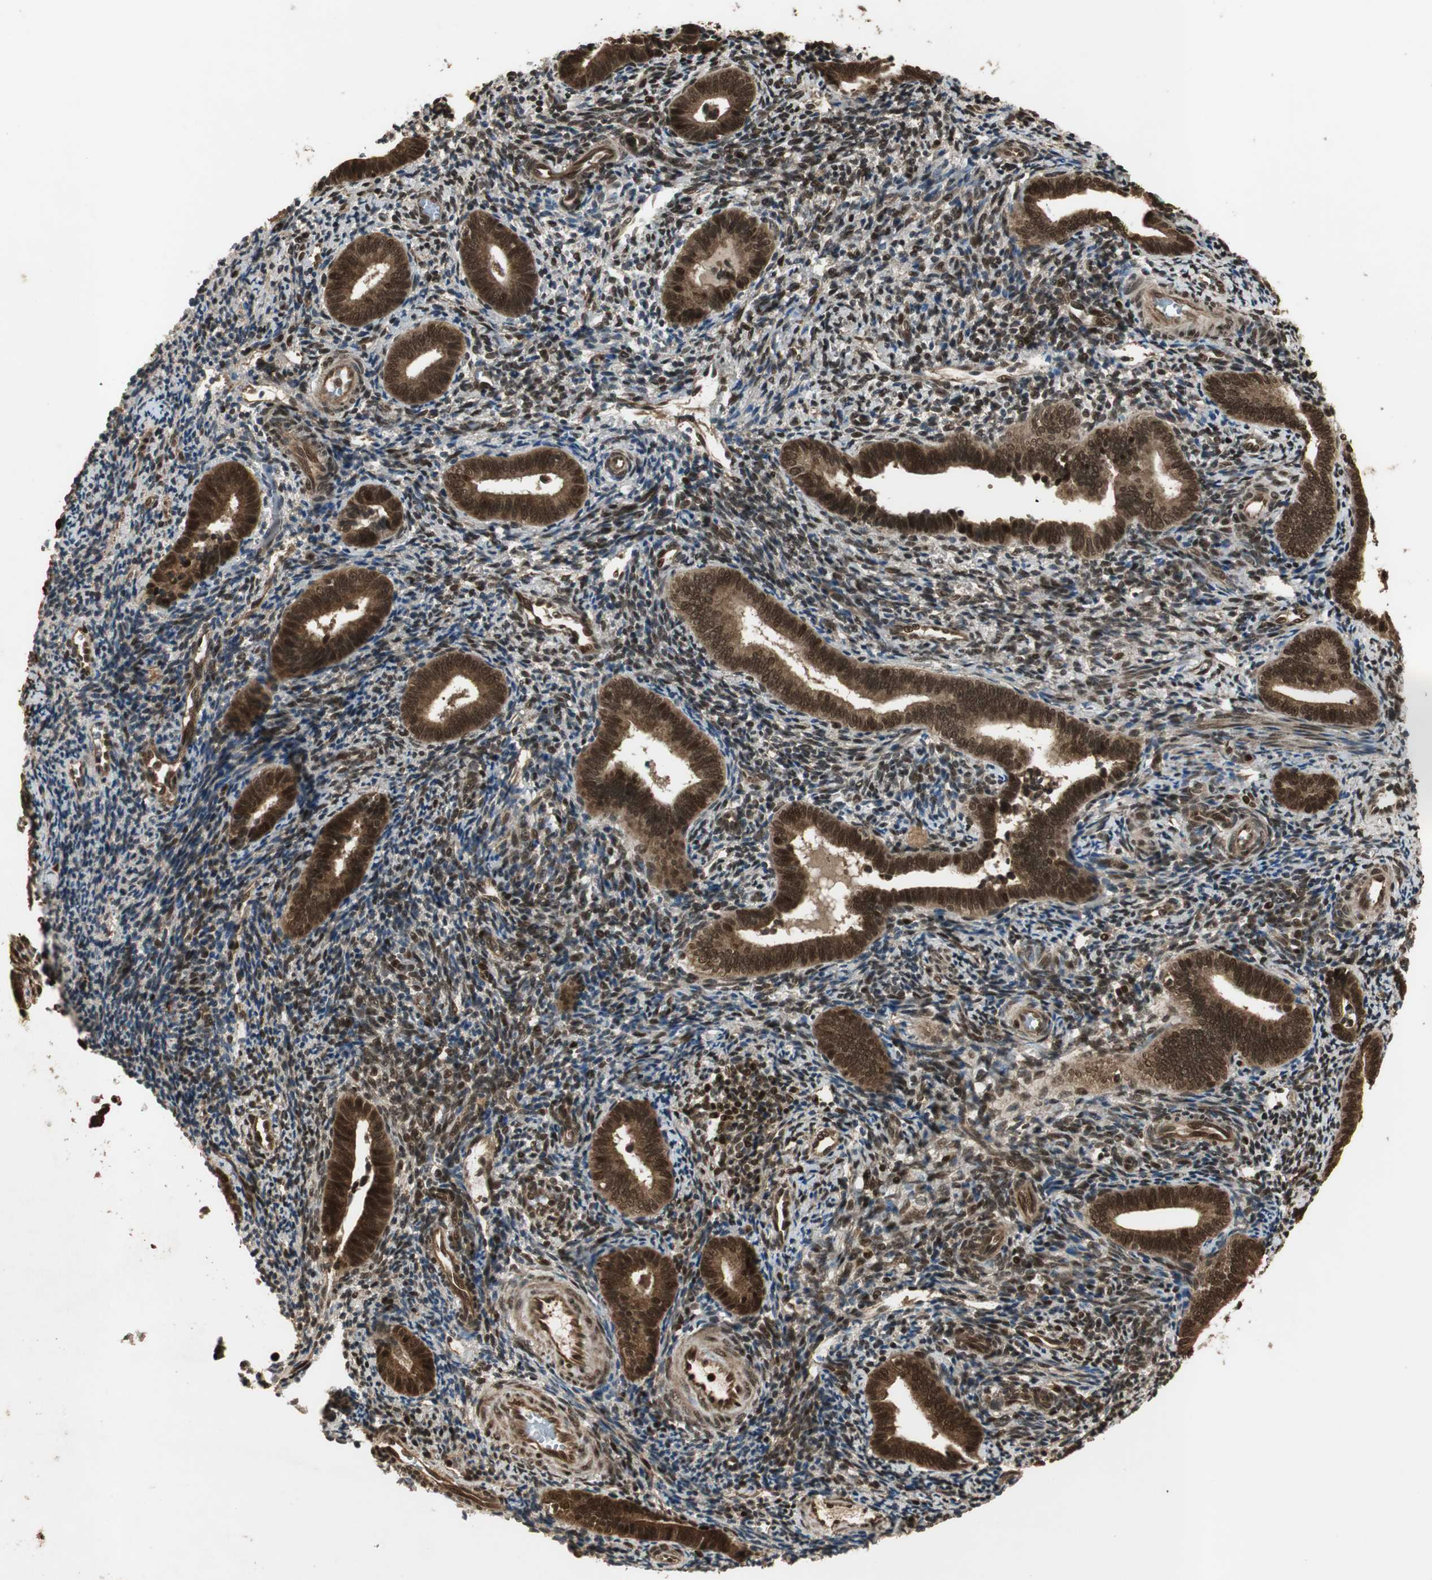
{"staining": {"intensity": "strong", "quantity": ">75%", "location": "cytoplasmic/membranous,nuclear"}, "tissue": "endometrium", "cell_type": "Cells in endometrial stroma", "image_type": "normal", "snomed": [{"axis": "morphology", "description": "Normal tissue, NOS"}, {"axis": "topography", "description": "Uterus"}, {"axis": "topography", "description": "Endometrium"}], "caption": "A high-resolution photomicrograph shows immunohistochemistry staining of benign endometrium, which demonstrates strong cytoplasmic/membranous,nuclear positivity in approximately >75% of cells in endometrial stroma. The protein is stained brown, and the nuclei are stained in blue (DAB IHC with brightfield microscopy, high magnification).", "gene": "RPA3", "patient": {"sex": "female", "age": 33}}